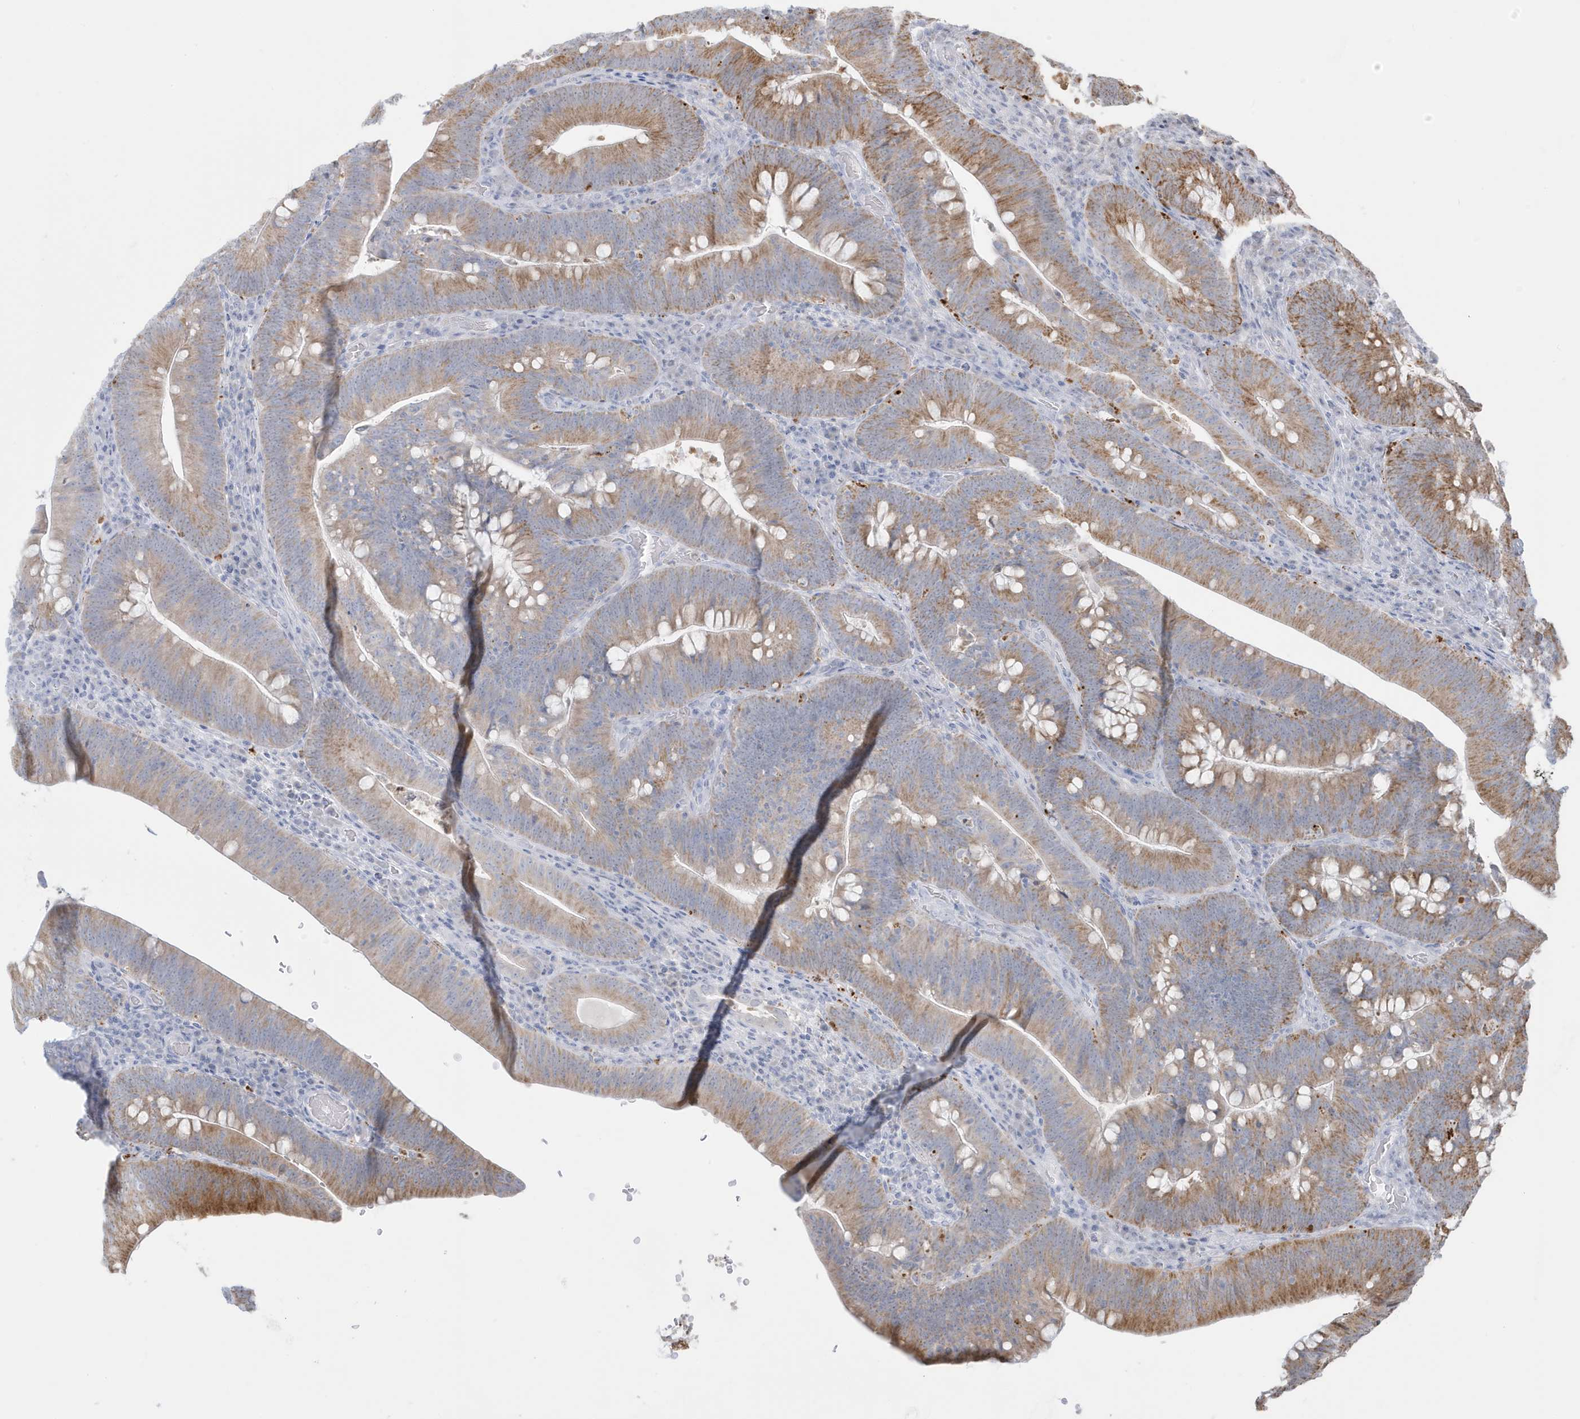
{"staining": {"intensity": "moderate", "quantity": "25%-75%", "location": "cytoplasmic/membranous"}, "tissue": "colorectal cancer", "cell_type": "Tumor cells", "image_type": "cancer", "snomed": [{"axis": "morphology", "description": "Normal tissue, NOS"}, {"axis": "topography", "description": "Colon"}], "caption": "Immunohistochemistry of colorectal cancer shows medium levels of moderate cytoplasmic/membranous expression in approximately 25%-75% of tumor cells.", "gene": "FNDC1", "patient": {"sex": "female", "age": 82}}